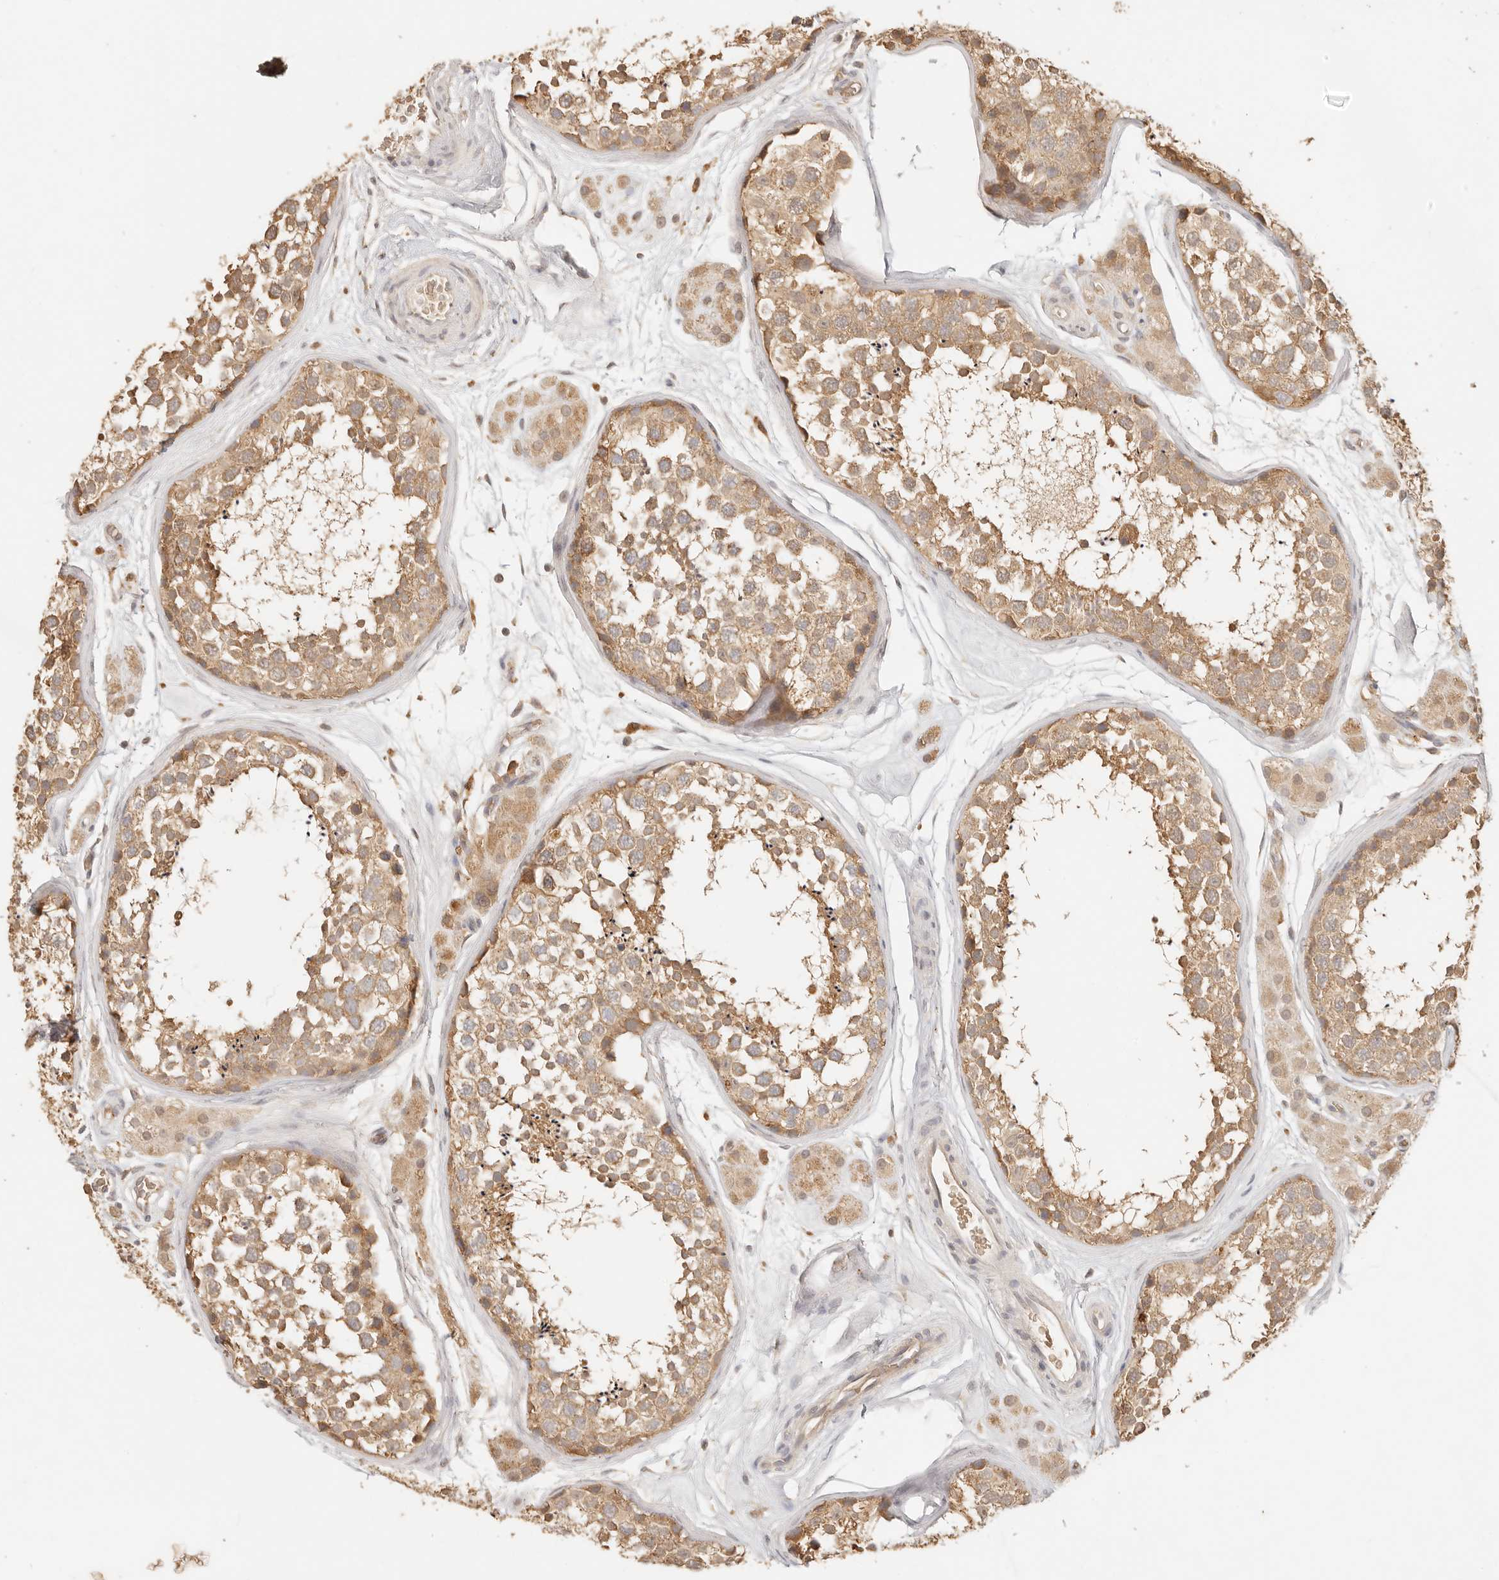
{"staining": {"intensity": "moderate", "quantity": ">75%", "location": "cytoplasmic/membranous"}, "tissue": "testis", "cell_type": "Cells in seminiferous ducts", "image_type": "normal", "snomed": [{"axis": "morphology", "description": "Normal tissue, NOS"}, {"axis": "topography", "description": "Testis"}], "caption": "Protein staining displays moderate cytoplasmic/membranous expression in approximately >75% of cells in seminiferous ducts in unremarkable testis.", "gene": "INTS11", "patient": {"sex": "male", "age": 56}}